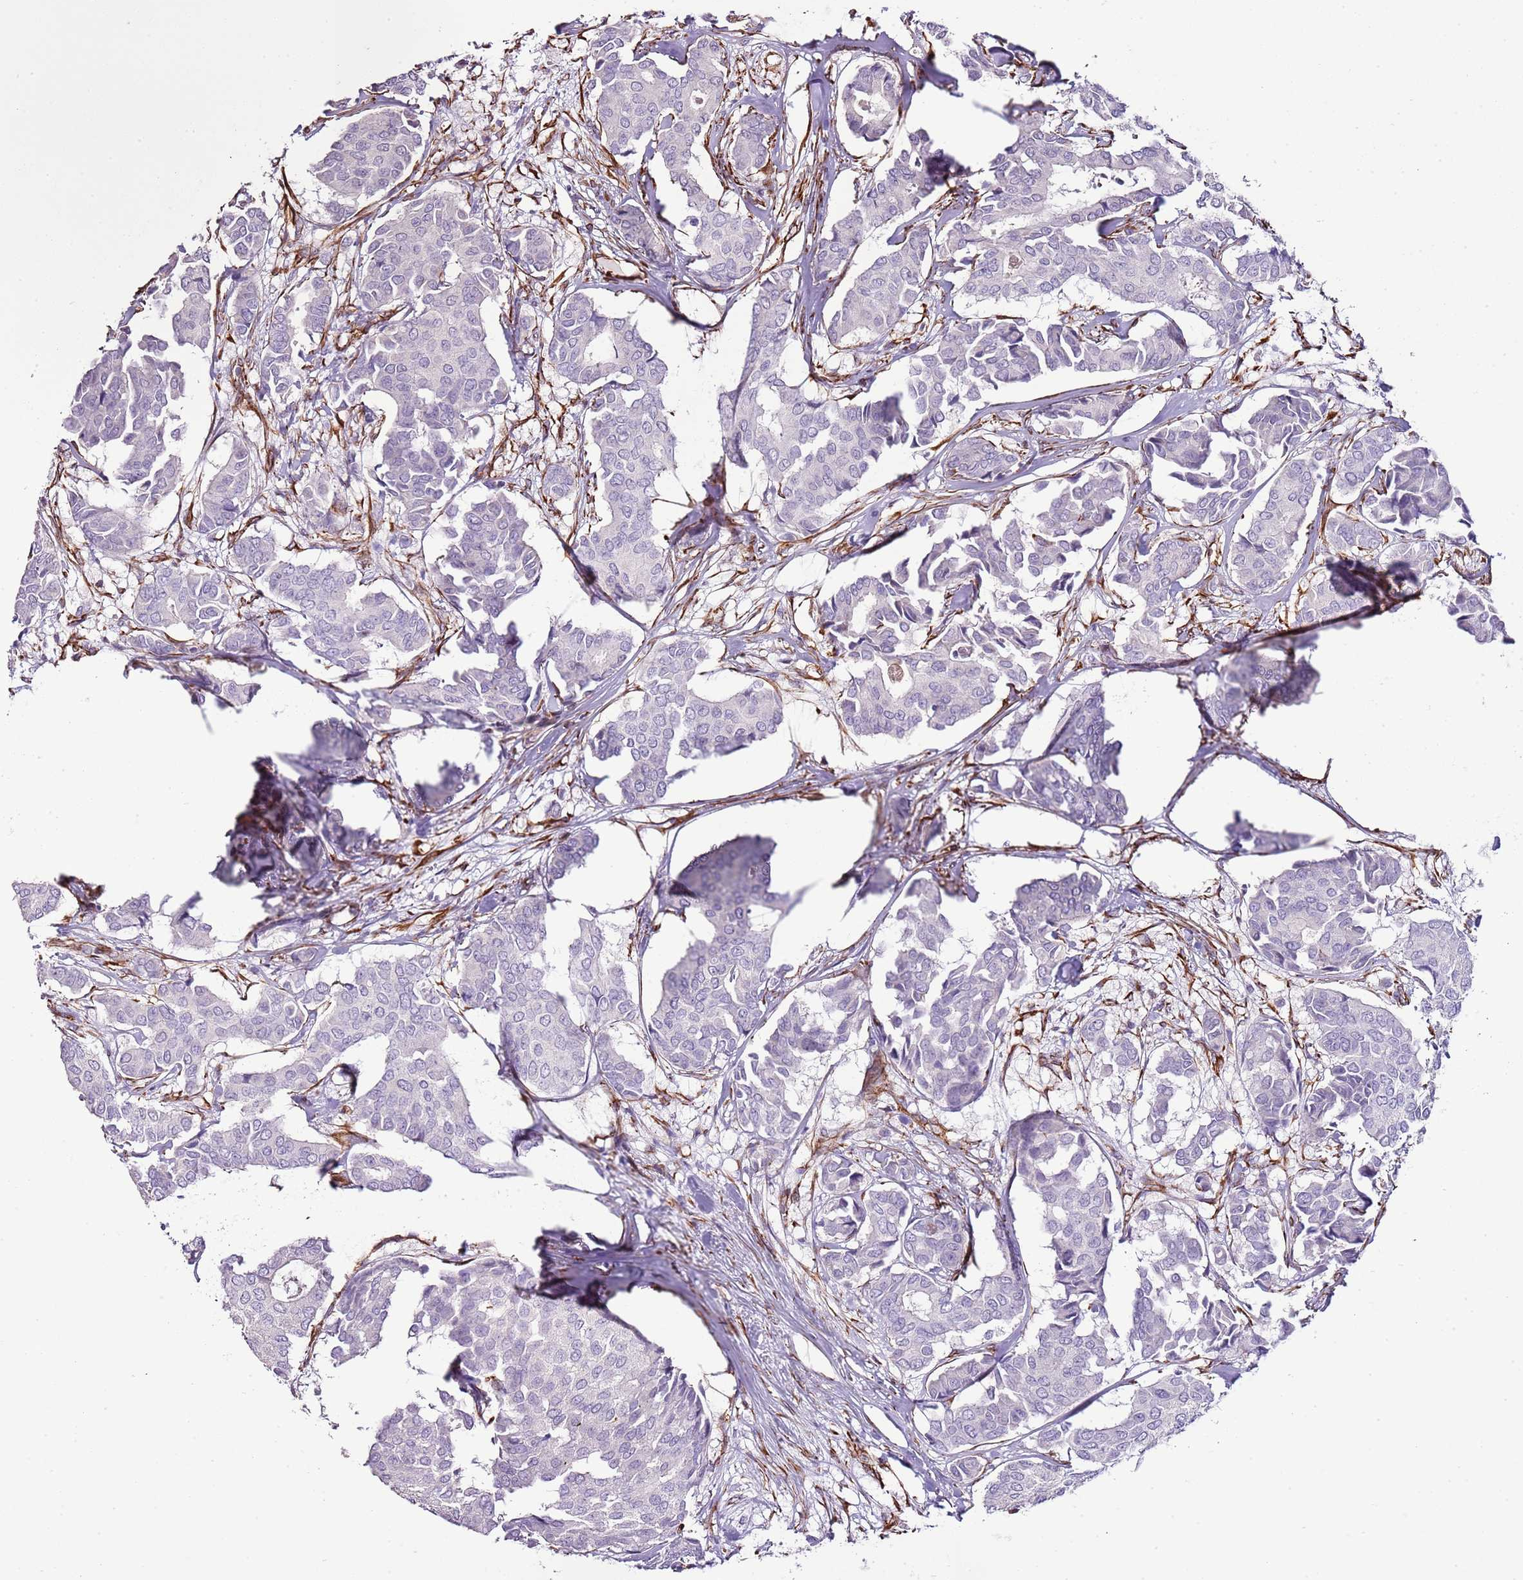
{"staining": {"intensity": "negative", "quantity": "none", "location": "none"}, "tissue": "breast cancer", "cell_type": "Tumor cells", "image_type": "cancer", "snomed": [{"axis": "morphology", "description": "Duct carcinoma"}, {"axis": "topography", "description": "Breast"}], "caption": "Breast invasive ductal carcinoma was stained to show a protein in brown. There is no significant staining in tumor cells.", "gene": "ZNF786", "patient": {"sex": "female", "age": 75}}